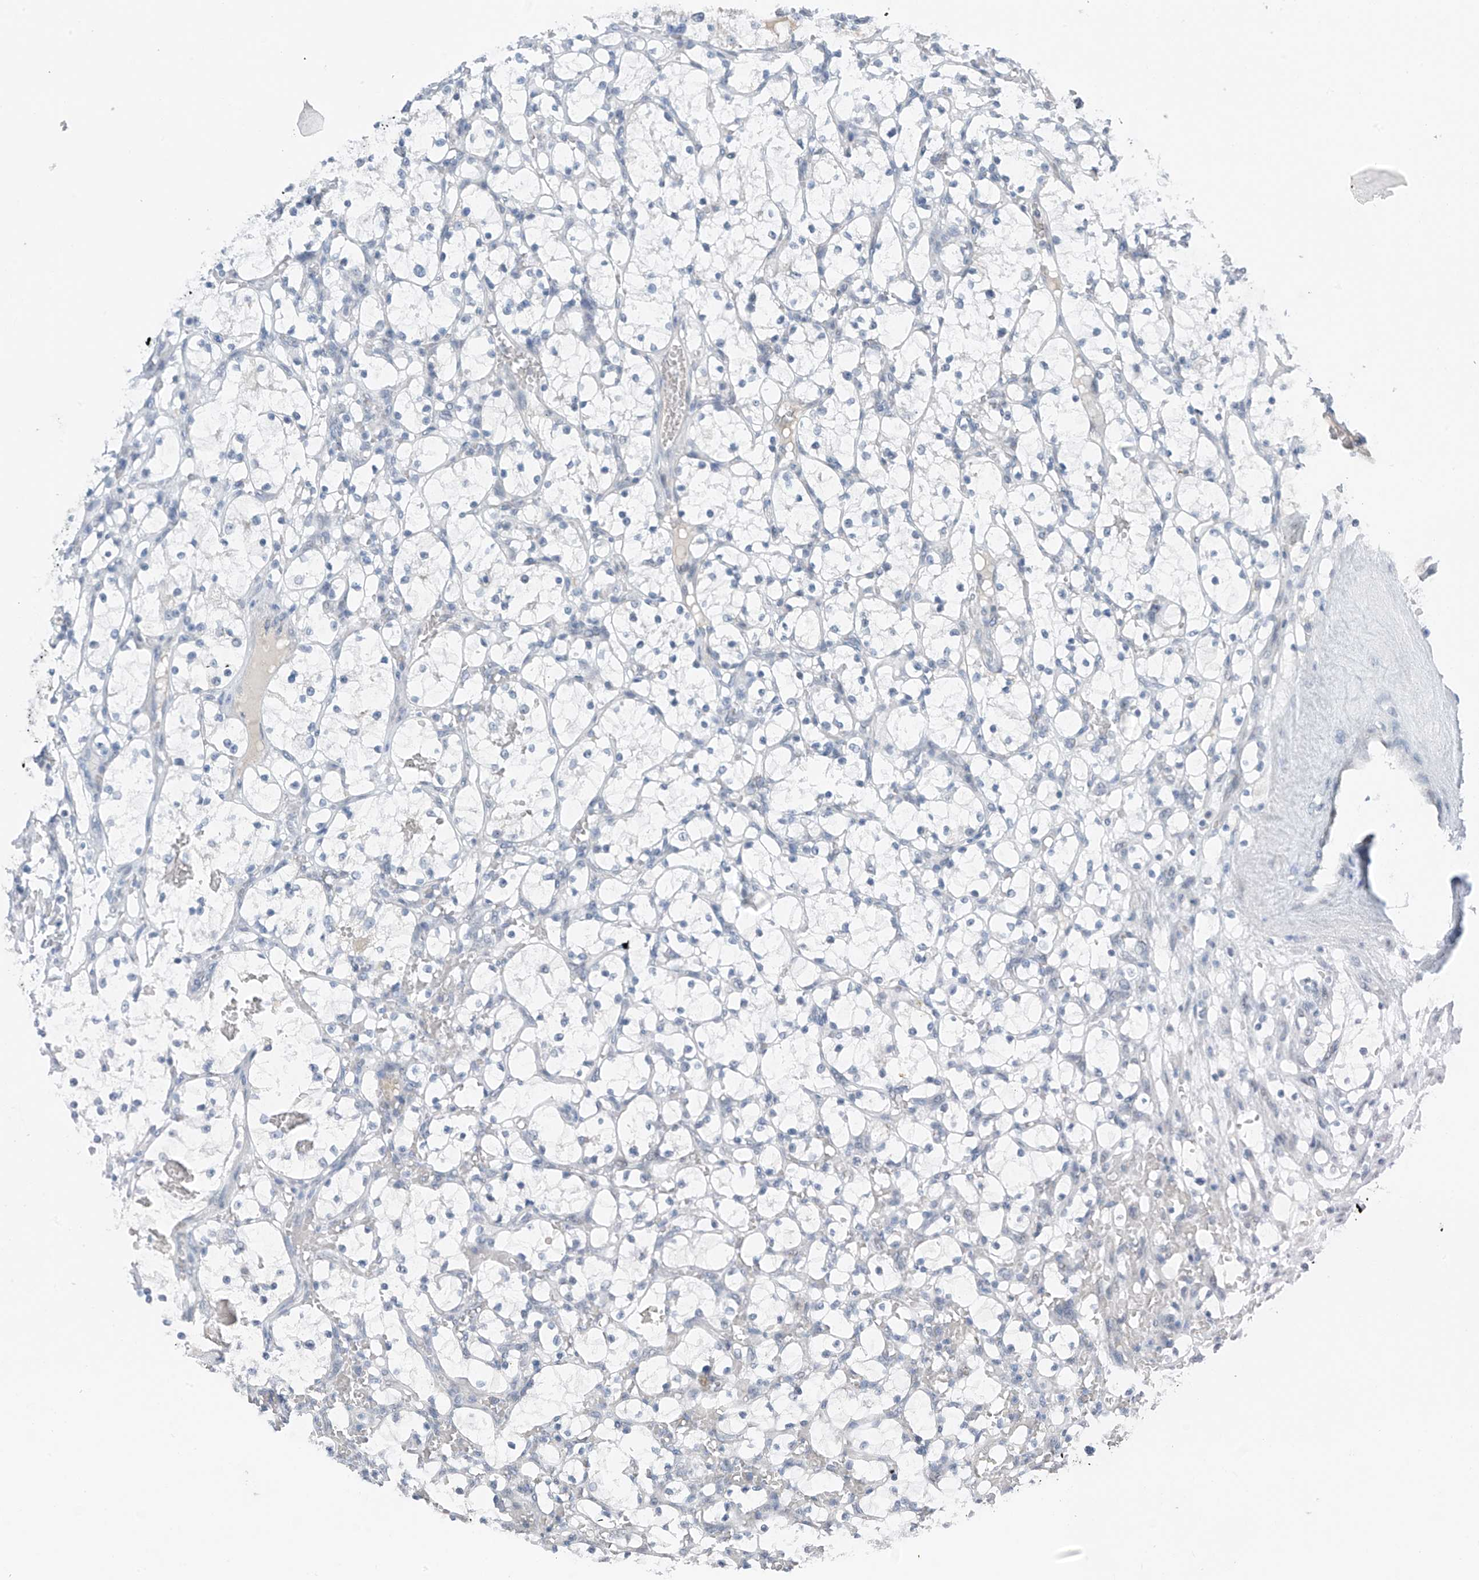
{"staining": {"intensity": "negative", "quantity": "none", "location": "none"}, "tissue": "renal cancer", "cell_type": "Tumor cells", "image_type": "cancer", "snomed": [{"axis": "morphology", "description": "Adenocarcinoma, NOS"}, {"axis": "topography", "description": "Kidney"}], "caption": "Tumor cells are negative for protein expression in human renal cancer.", "gene": "CYP4V2", "patient": {"sex": "female", "age": 69}}